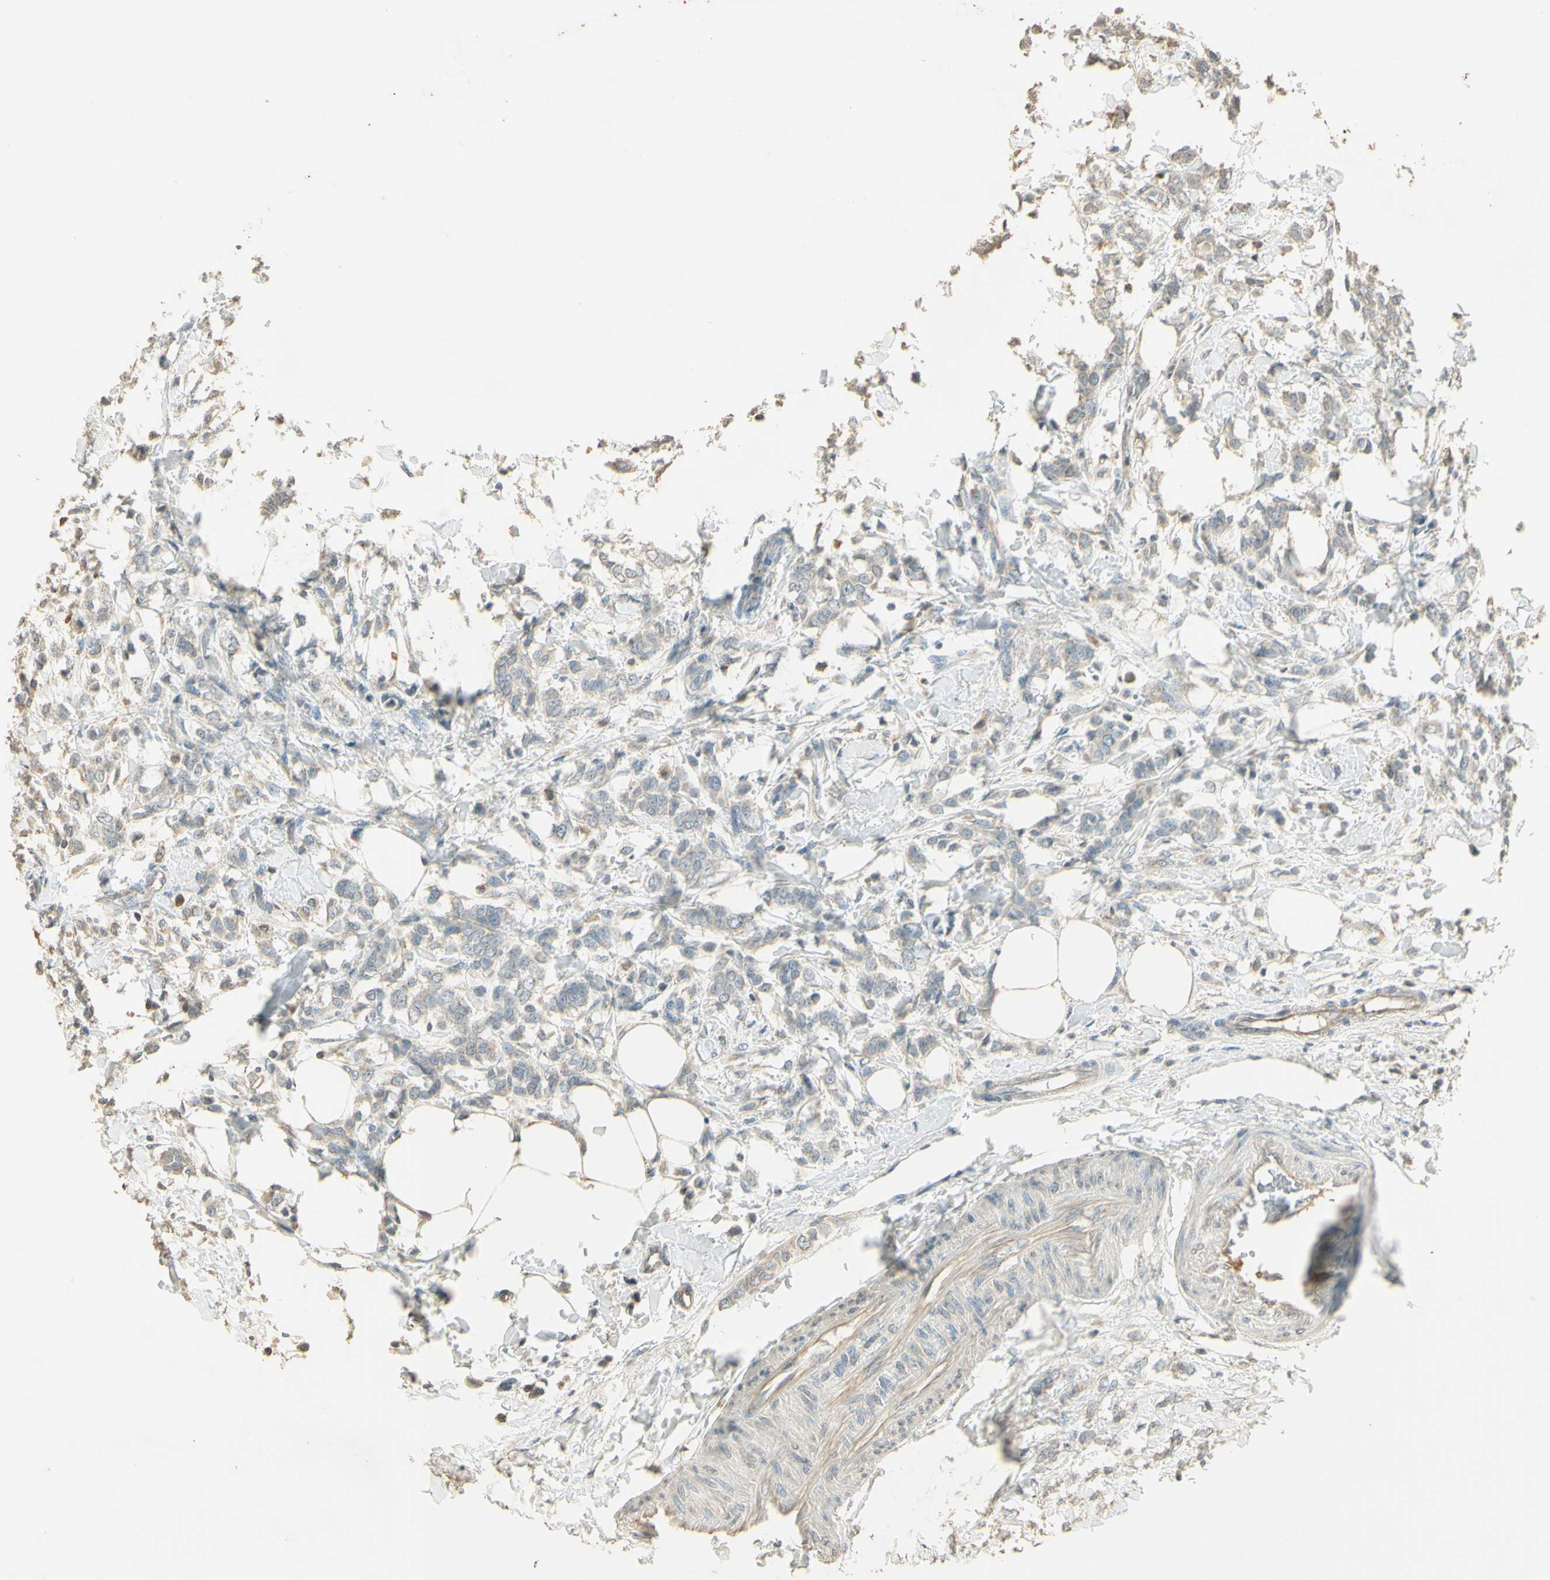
{"staining": {"intensity": "weak", "quantity": "25%-75%", "location": "cytoplasmic/membranous"}, "tissue": "breast cancer", "cell_type": "Tumor cells", "image_type": "cancer", "snomed": [{"axis": "morphology", "description": "Lobular carcinoma, in situ"}, {"axis": "morphology", "description": "Lobular carcinoma"}, {"axis": "topography", "description": "Breast"}], "caption": "IHC (DAB) staining of human breast cancer (lobular carcinoma) shows weak cytoplasmic/membranous protein staining in approximately 25%-75% of tumor cells.", "gene": "UXS1", "patient": {"sex": "female", "age": 41}}